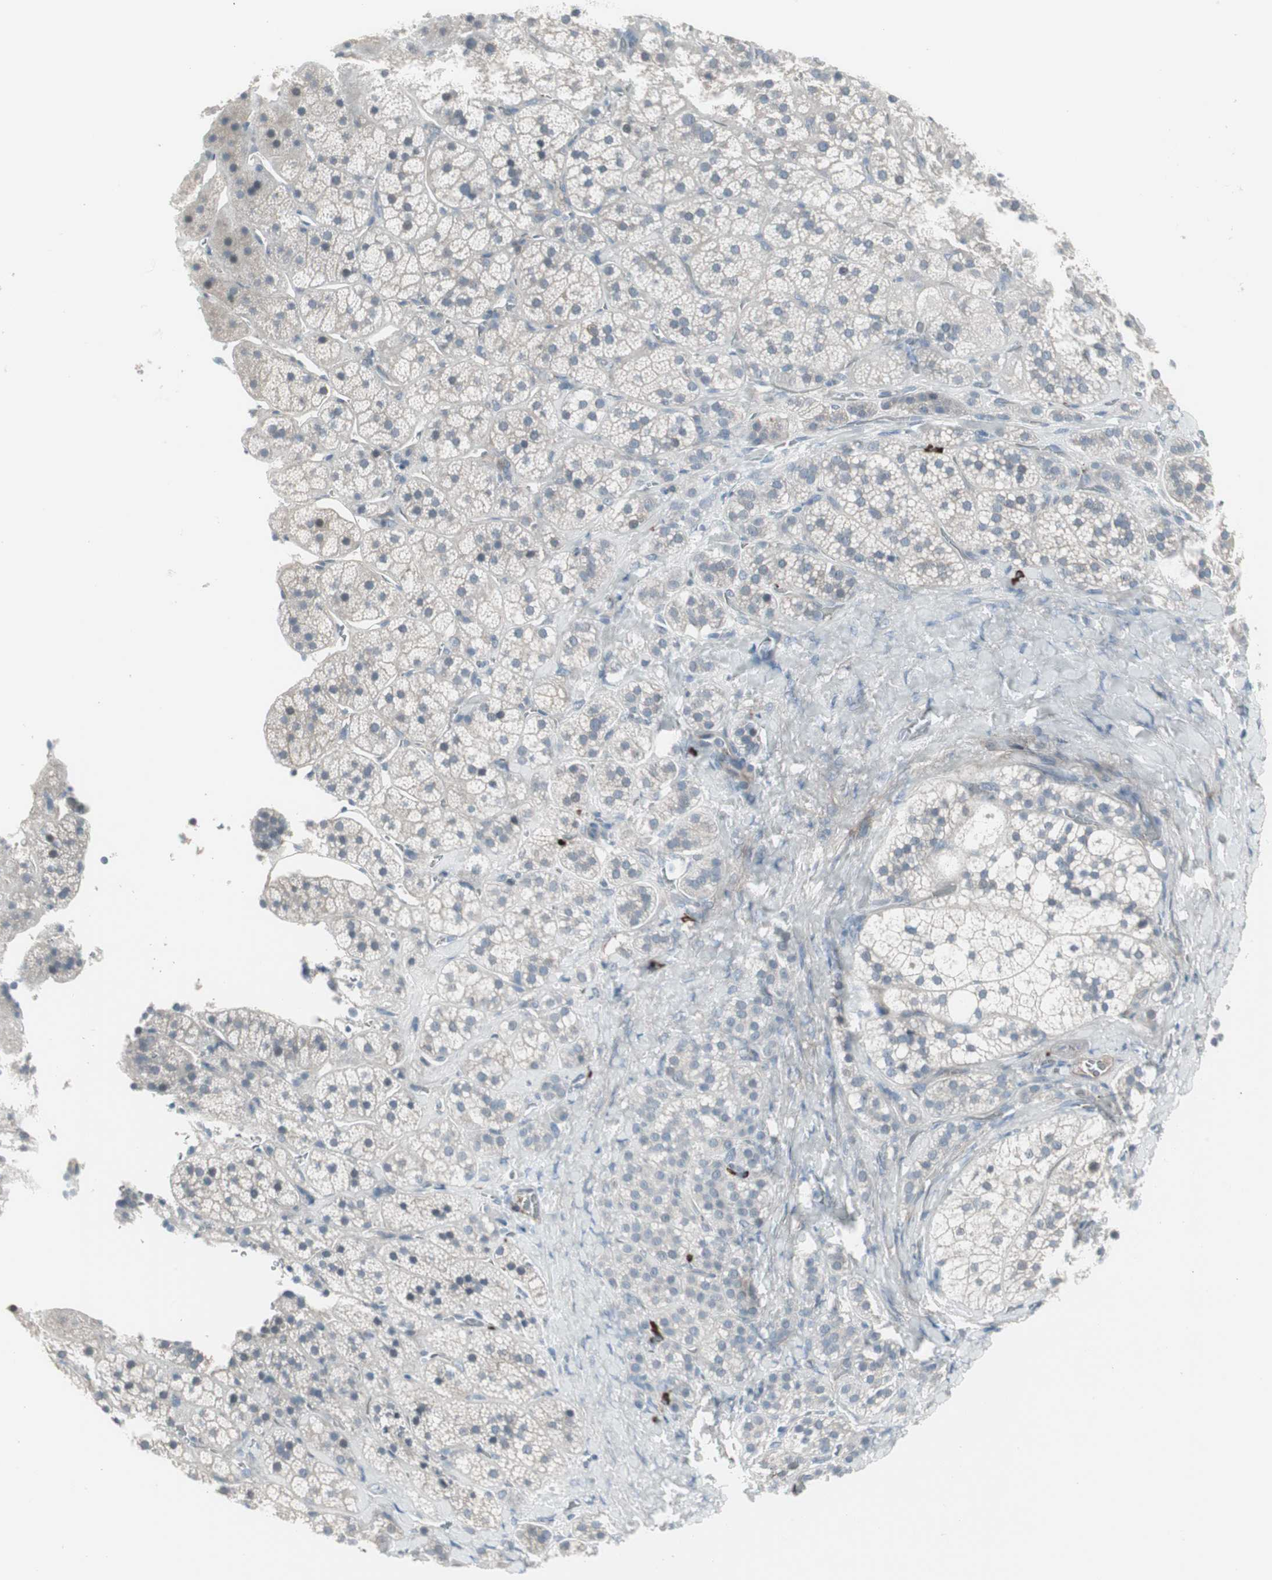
{"staining": {"intensity": "negative", "quantity": "none", "location": "none"}, "tissue": "adrenal gland", "cell_type": "Glandular cells", "image_type": "normal", "snomed": [{"axis": "morphology", "description": "Normal tissue, NOS"}, {"axis": "topography", "description": "Adrenal gland"}], "caption": "This micrograph is of unremarkable adrenal gland stained with immunohistochemistry to label a protein in brown with the nuclei are counter-stained blue. There is no staining in glandular cells. The staining was performed using DAB to visualize the protein expression in brown, while the nuclei were stained in blue with hematoxylin (Magnification: 20x).", "gene": "ZSCAN32", "patient": {"sex": "female", "age": 44}}